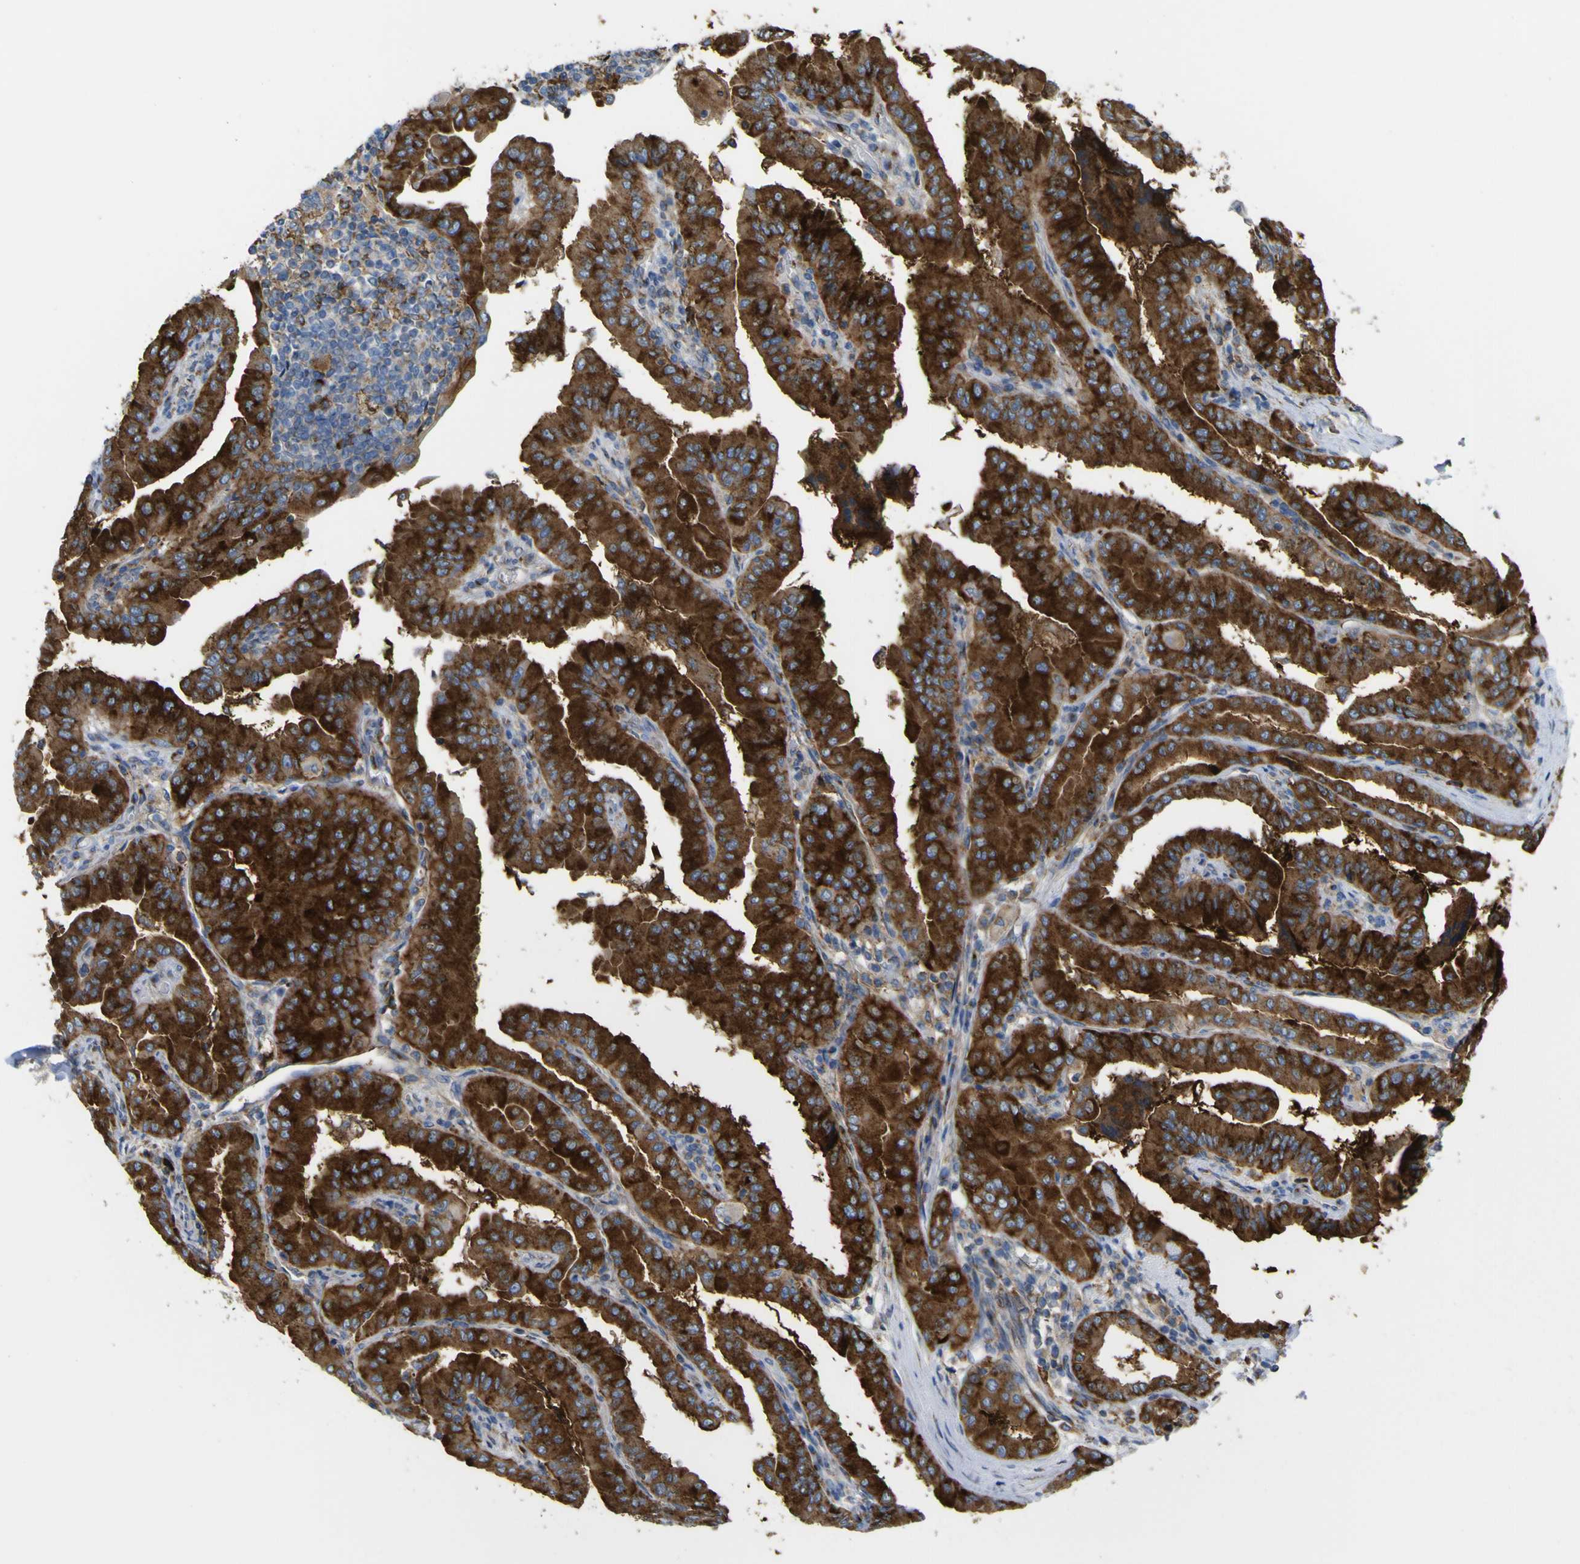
{"staining": {"intensity": "strong", "quantity": ">75%", "location": "cytoplasmic/membranous"}, "tissue": "thyroid cancer", "cell_type": "Tumor cells", "image_type": "cancer", "snomed": [{"axis": "morphology", "description": "Papillary adenocarcinoma, NOS"}, {"axis": "topography", "description": "Thyroid gland"}], "caption": "Immunohistochemistry (IHC) micrograph of human thyroid papillary adenocarcinoma stained for a protein (brown), which shows high levels of strong cytoplasmic/membranous staining in about >75% of tumor cells.", "gene": "IGF2R", "patient": {"sex": "male", "age": 33}}